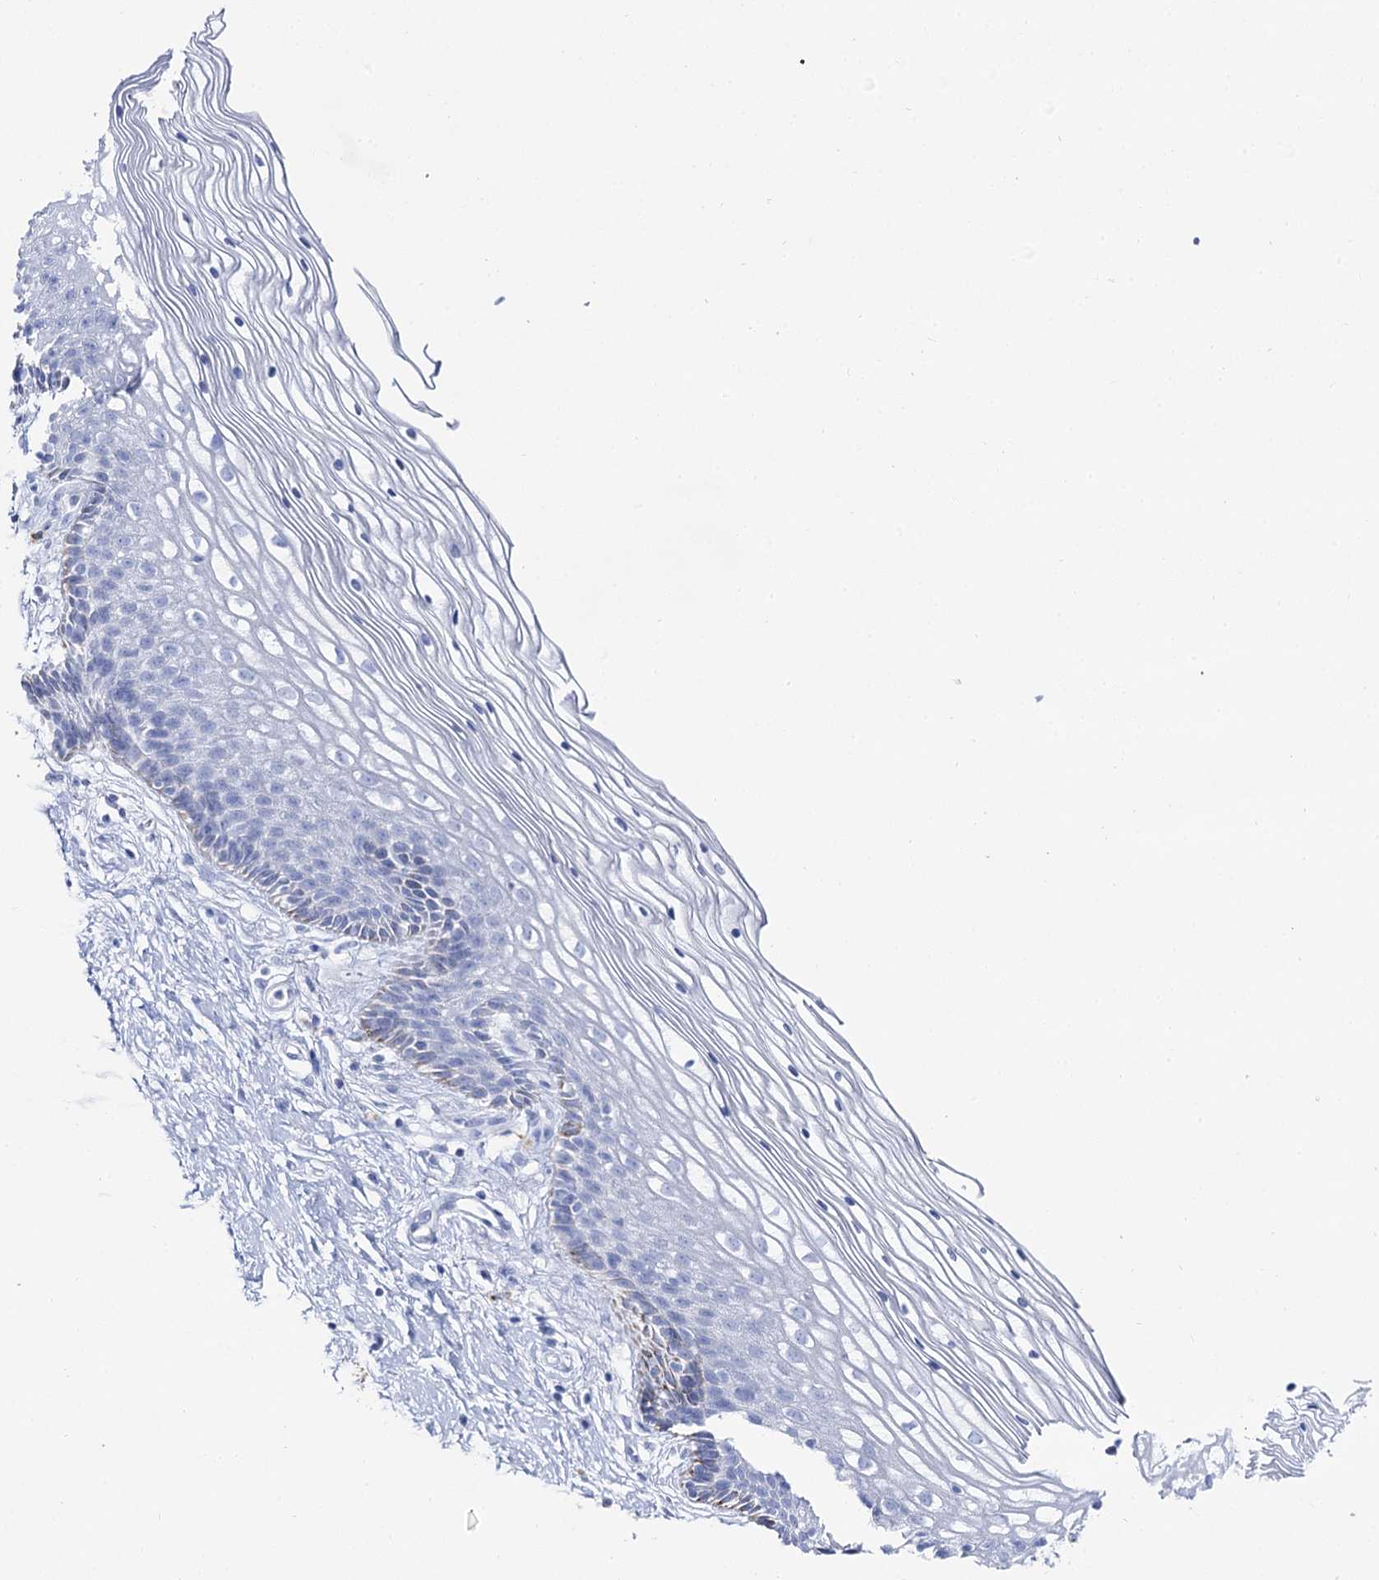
{"staining": {"intensity": "negative", "quantity": "none", "location": "none"}, "tissue": "cervix", "cell_type": "Glandular cells", "image_type": "normal", "snomed": [{"axis": "morphology", "description": "Normal tissue, NOS"}, {"axis": "topography", "description": "Cervix"}], "caption": "This image is of benign cervix stained with IHC to label a protein in brown with the nuclei are counter-stained blue. There is no positivity in glandular cells. Nuclei are stained in blue.", "gene": "SLC3A1", "patient": {"sex": "female", "age": 33}}